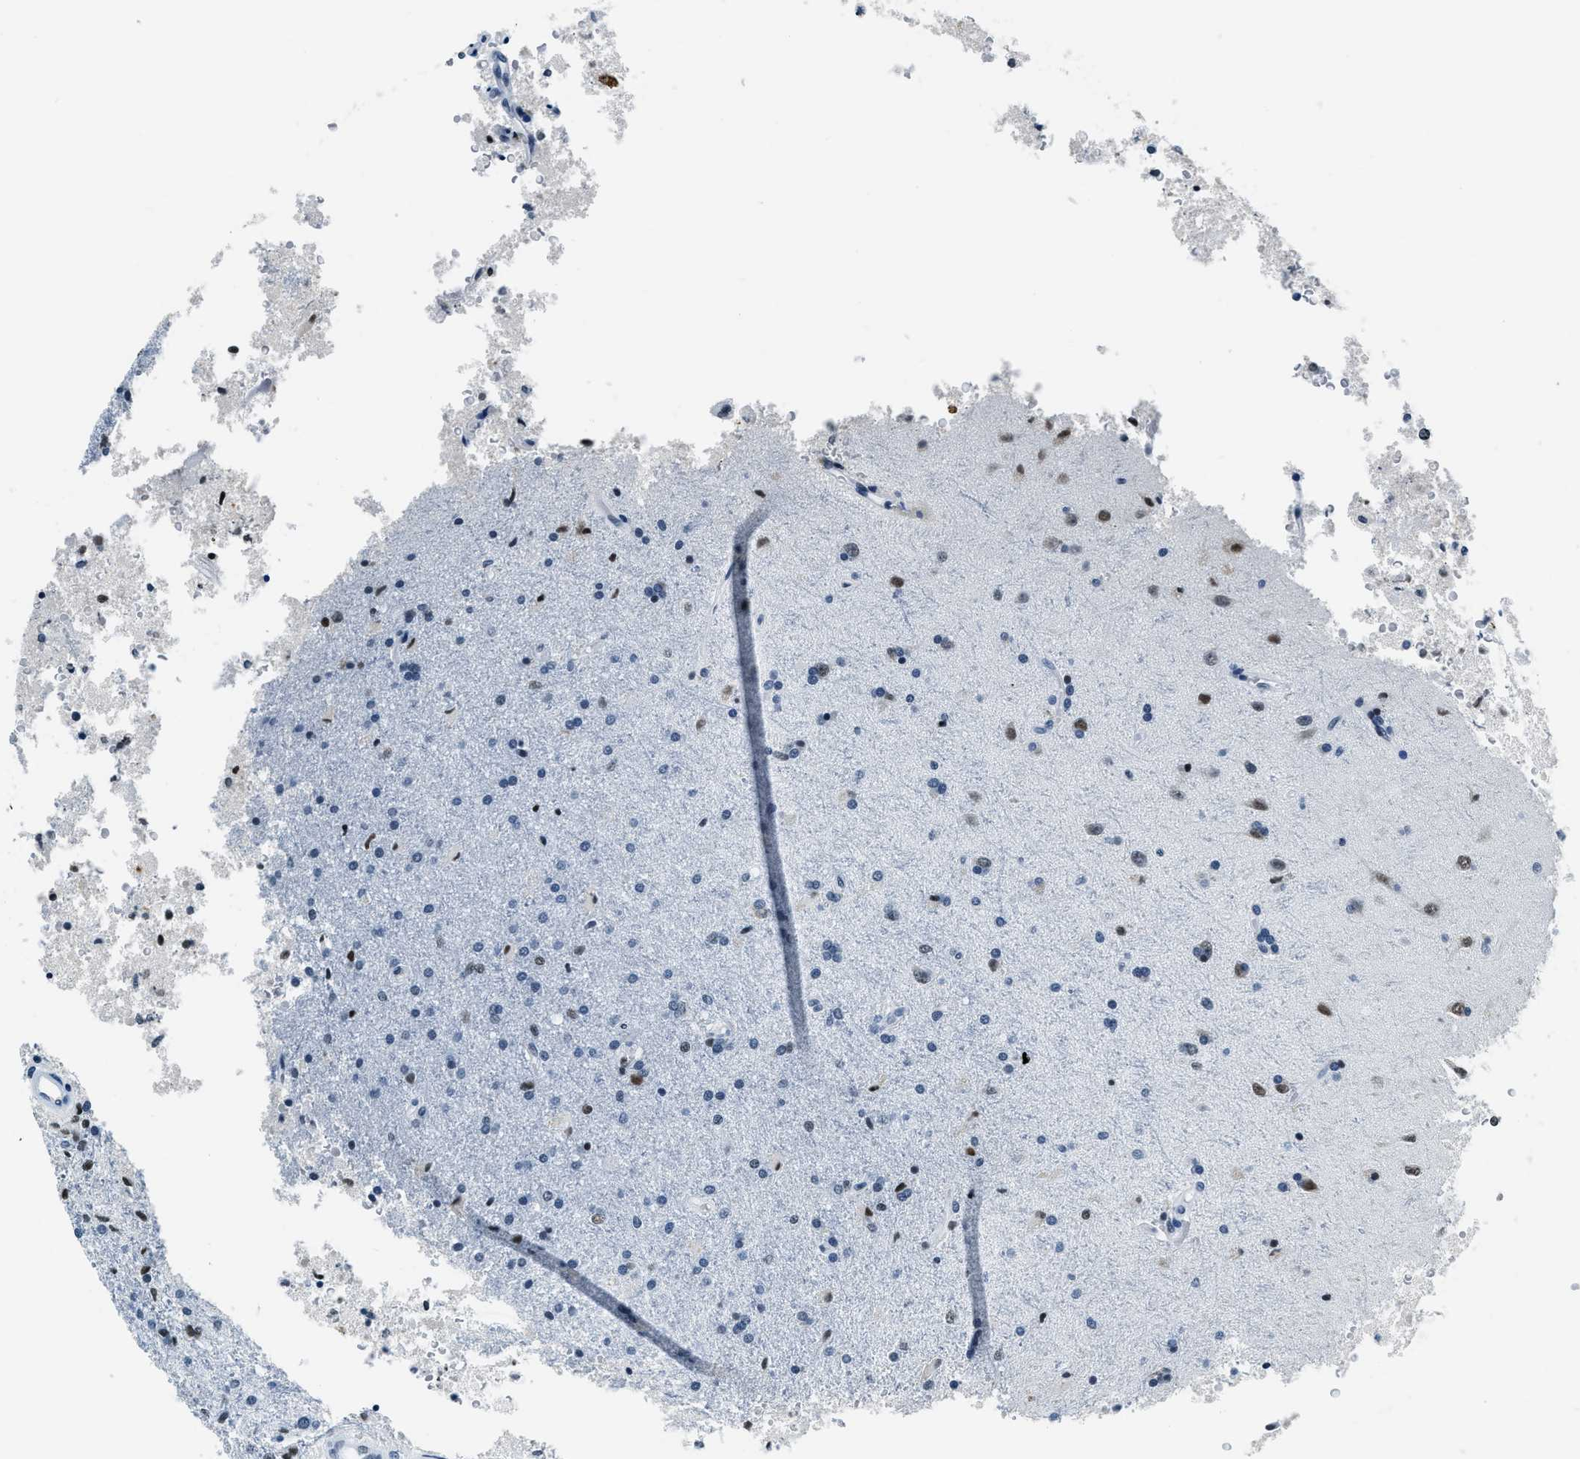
{"staining": {"intensity": "moderate", "quantity": "<25%", "location": "nuclear"}, "tissue": "glioma", "cell_type": "Tumor cells", "image_type": "cancer", "snomed": [{"axis": "morphology", "description": "Normal tissue, NOS"}, {"axis": "morphology", "description": "Glioma, malignant, High grade"}, {"axis": "topography", "description": "Cerebral cortex"}], "caption": "Immunohistochemical staining of glioma reveals low levels of moderate nuclear positivity in about <25% of tumor cells.", "gene": "TOP1", "patient": {"sex": "male", "age": 77}}